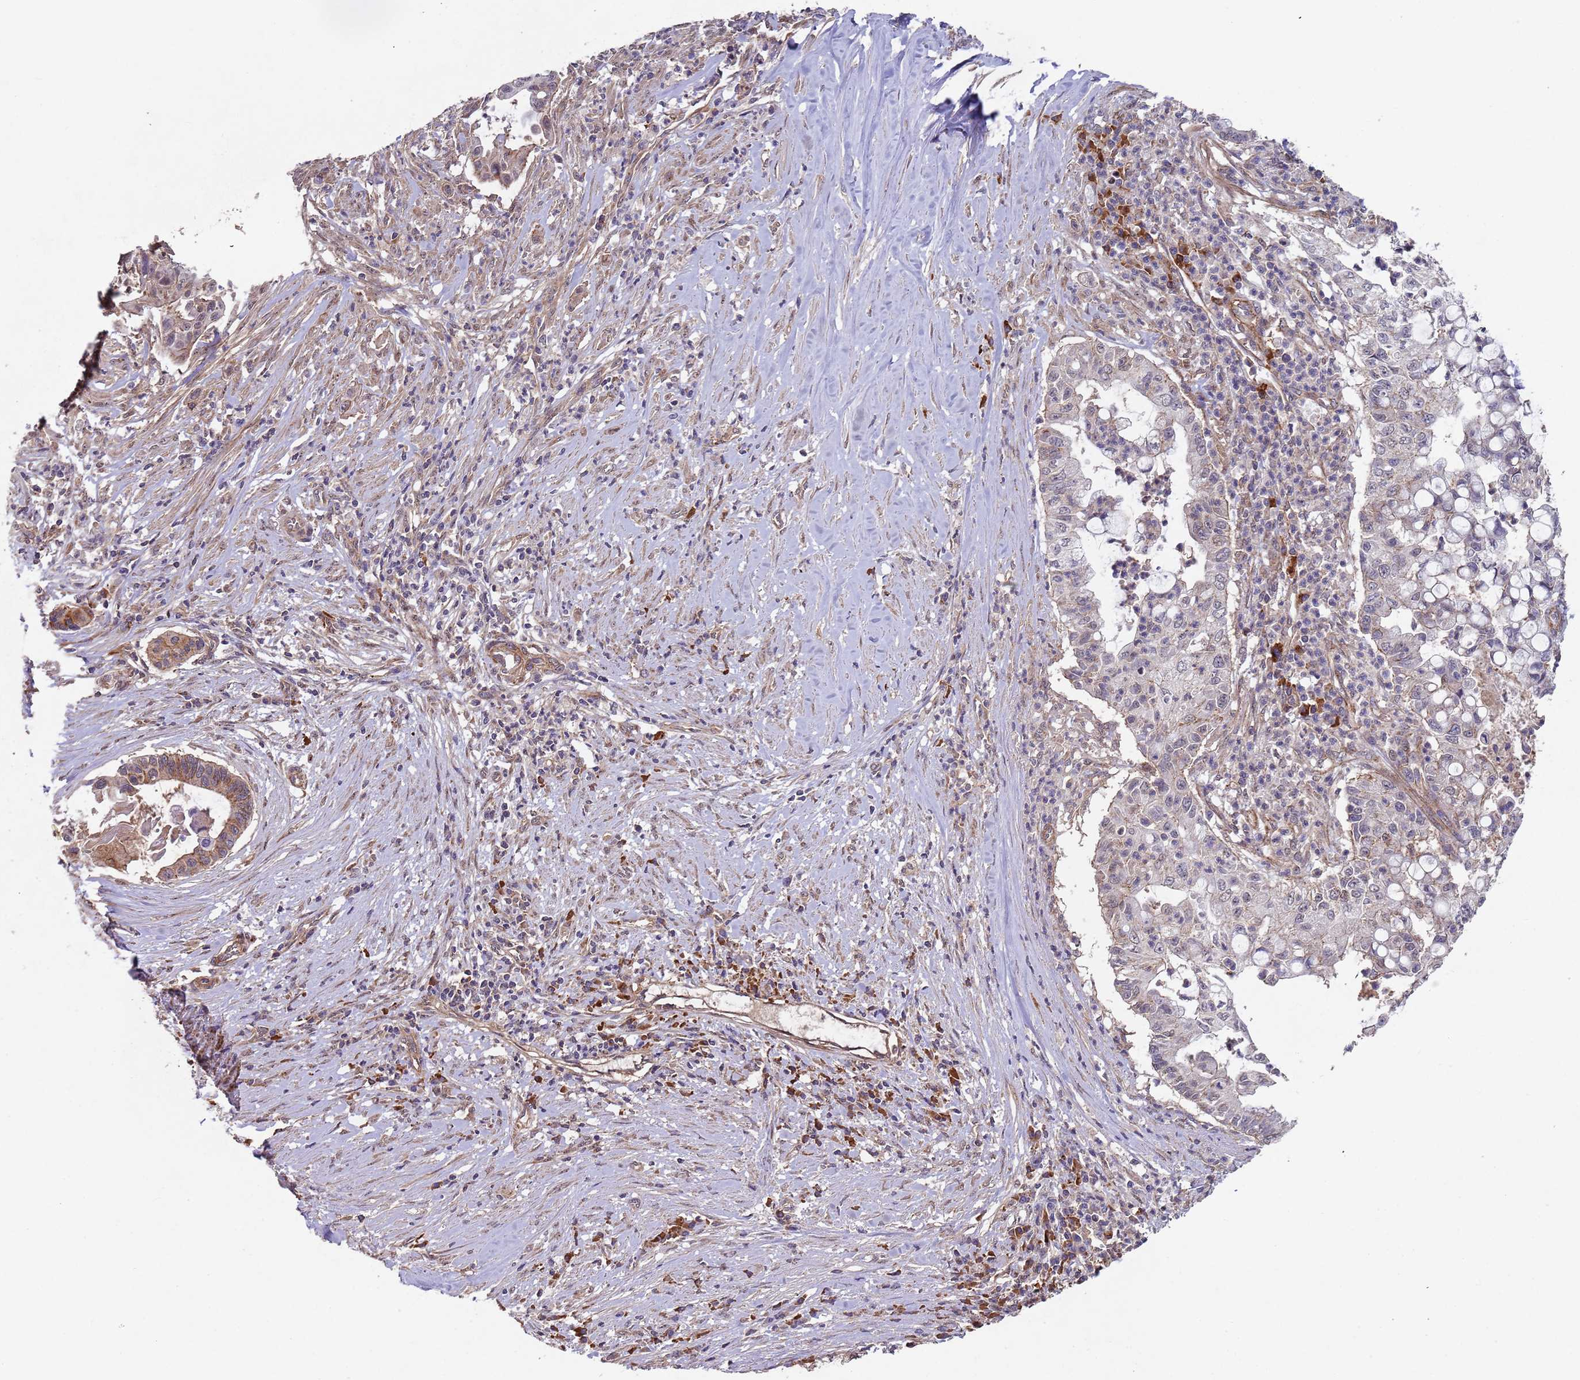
{"staining": {"intensity": "moderate", "quantity": "25%-75%", "location": "cytoplasmic/membranous"}, "tissue": "pancreatic cancer", "cell_type": "Tumor cells", "image_type": "cancer", "snomed": [{"axis": "morphology", "description": "Adenocarcinoma, NOS"}, {"axis": "topography", "description": "Pancreas"}], "caption": "An immunohistochemistry image of tumor tissue is shown. Protein staining in brown labels moderate cytoplasmic/membranous positivity in pancreatic cancer within tumor cells.", "gene": "KANSL1L", "patient": {"sex": "male", "age": 73}}